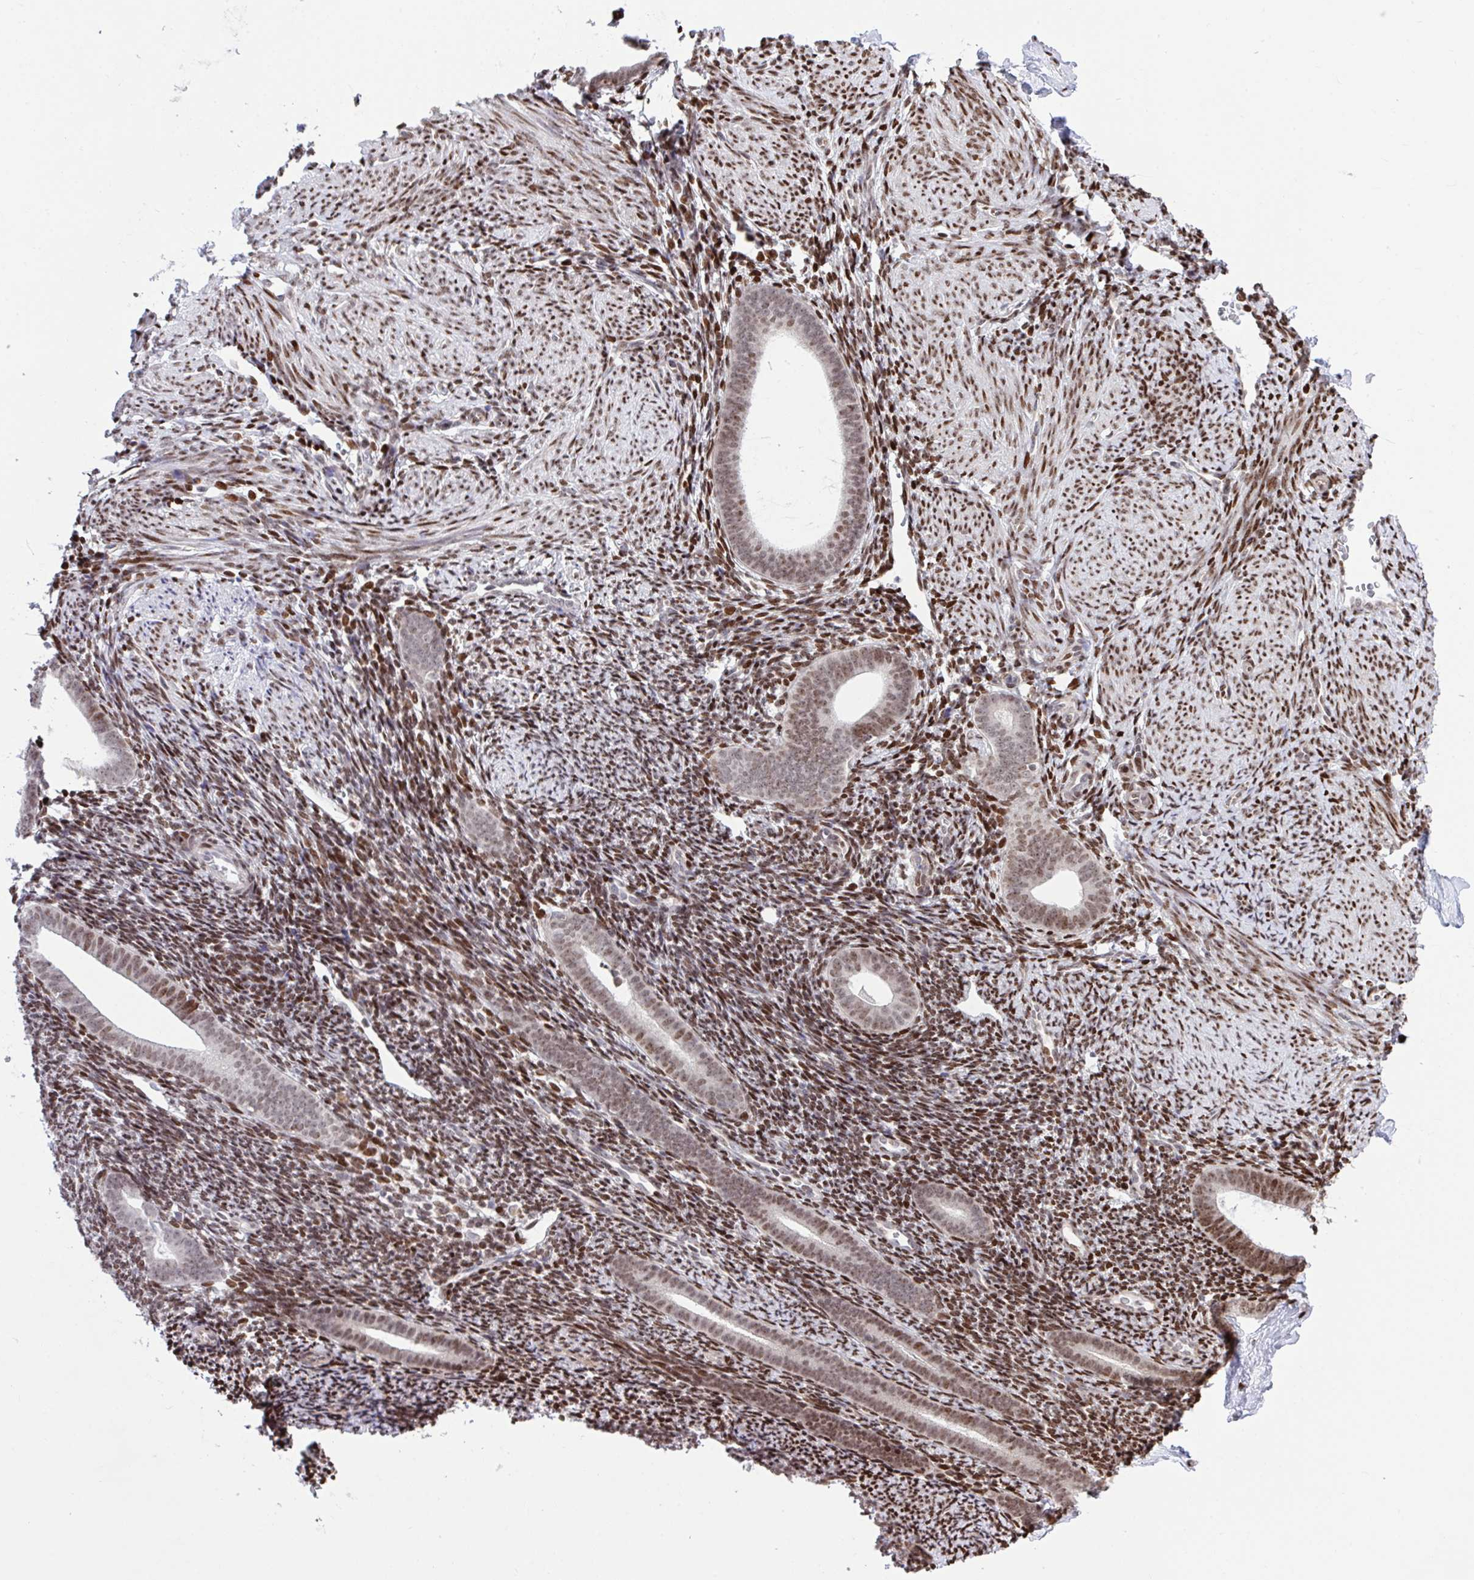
{"staining": {"intensity": "strong", "quantity": "25%-75%", "location": "nuclear"}, "tissue": "endometrium", "cell_type": "Cells in endometrial stroma", "image_type": "normal", "snomed": [{"axis": "morphology", "description": "Normal tissue, NOS"}, {"axis": "topography", "description": "Endometrium"}], "caption": "Human endometrium stained for a protein (brown) displays strong nuclear positive expression in about 25%-75% of cells in endometrial stroma.", "gene": "RAPGEF5", "patient": {"sex": "female", "age": 39}}